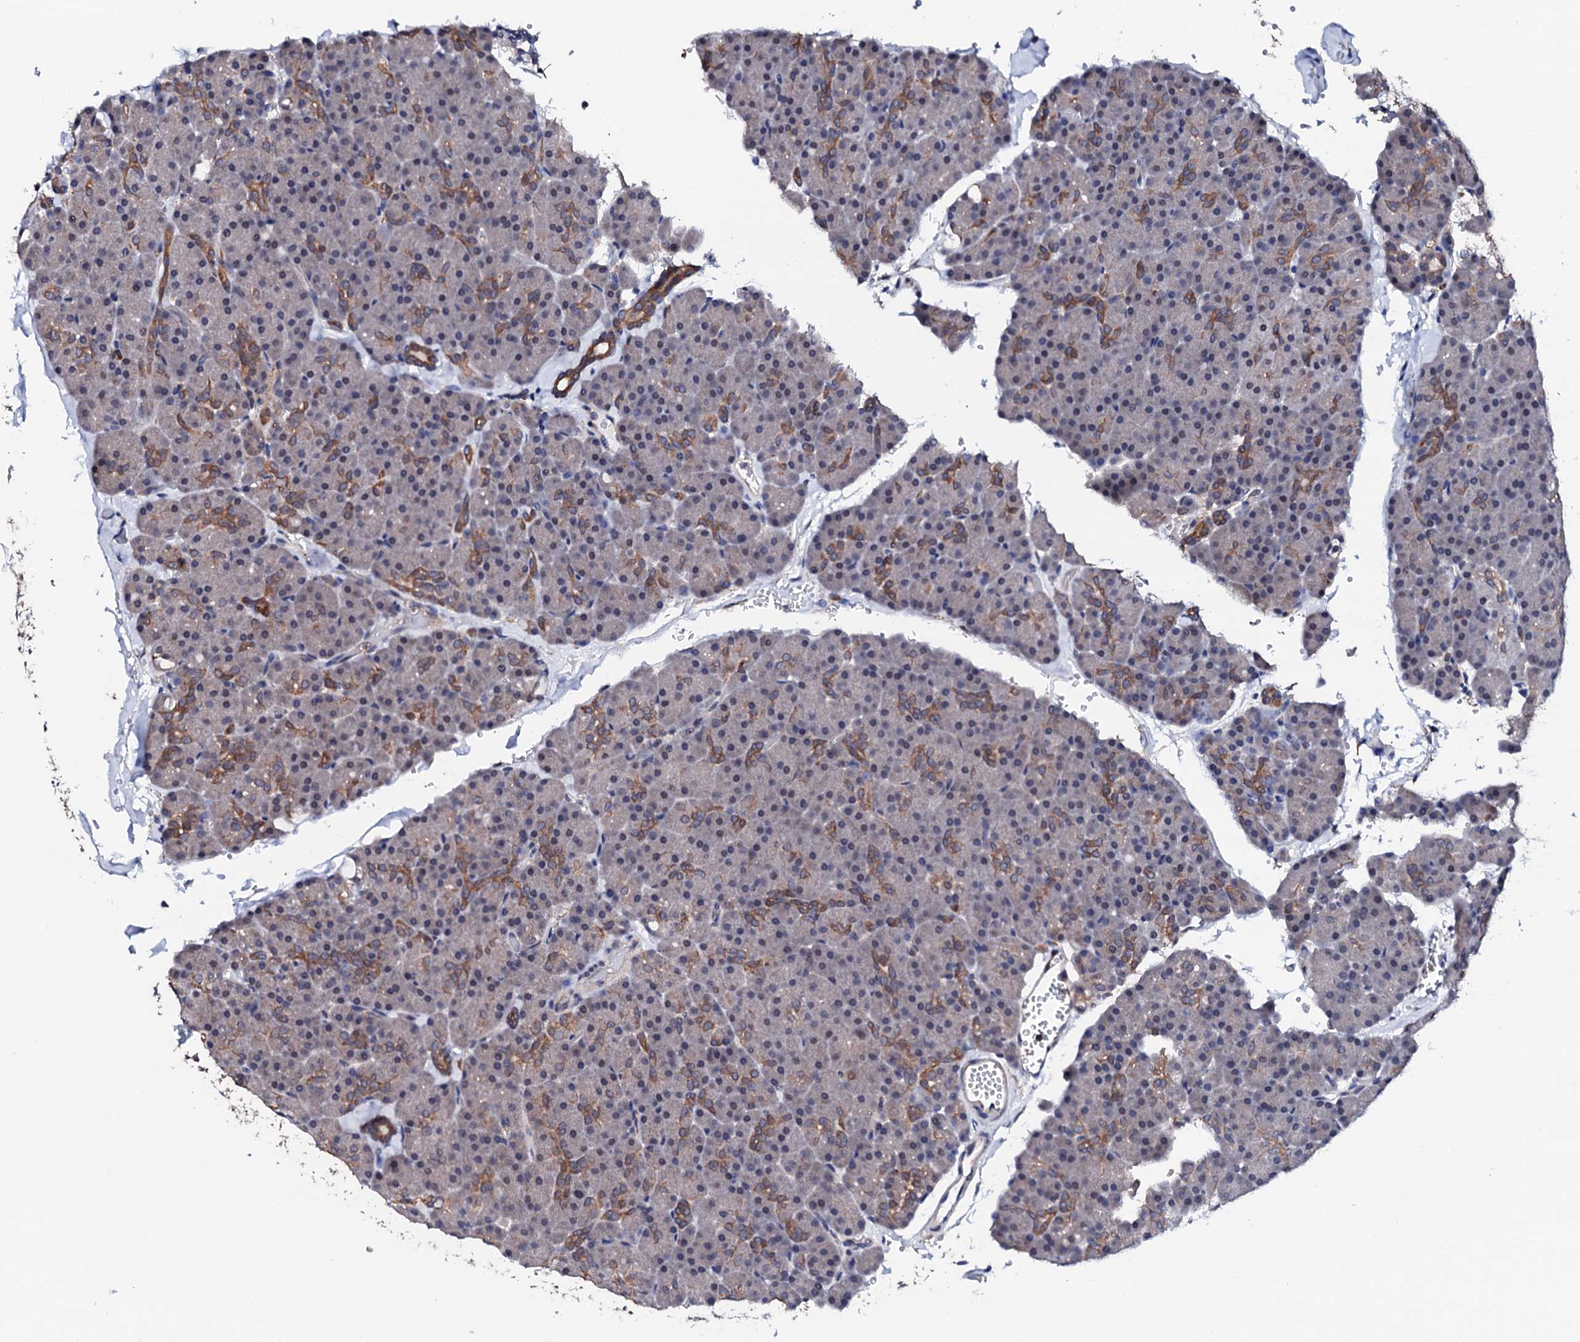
{"staining": {"intensity": "moderate", "quantity": "25%-75%", "location": "cytoplasmic/membranous"}, "tissue": "pancreas", "cell_type": "Exocrine glandular cells", "image_type": "normal", "snomed": [{"axis": "morphology", "description": "Normal tissue, NOS"}, {"axis": "topography", "description": "Pancreas"}], "caption": "Pancreas stained for a protein (brown) reveals moderate cytoplasmic/membranous positive staining in approximately 25%-75% of exocrine glandular cells.", "gene": "EDC3", "patient": {"sex": "male", "age": 36}}